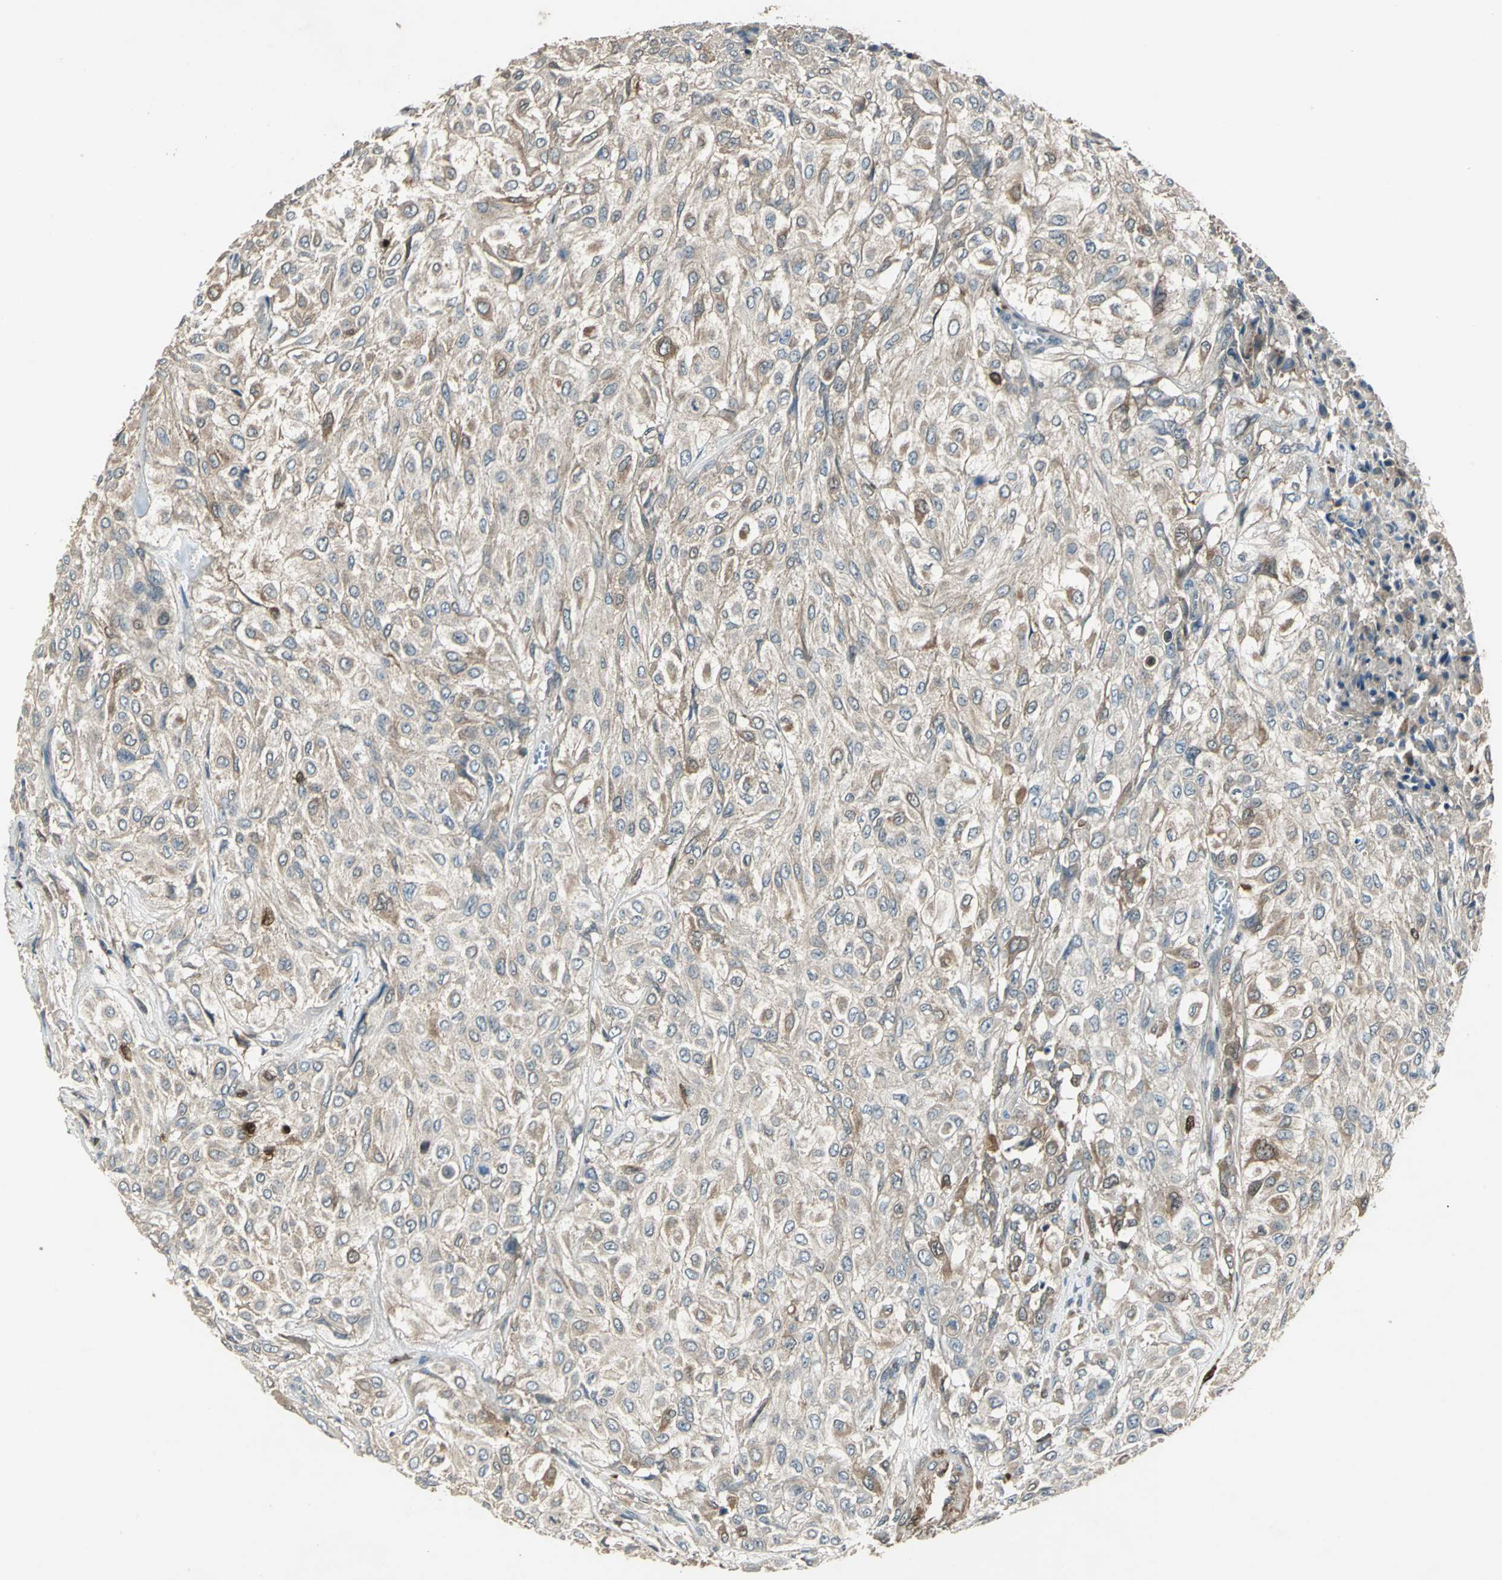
{"staining": {"intensity": "moderate", "quantity": ">75%", "location": "cytoplasmic/membranous"}, "tissue": "urothelial cancer", "cell_type": "Tumor cells", "image_type": "cancer", "snomed": [{"axis": "morphology", "description": "Urothelial carcinoma, High grade"}, {"axis": "topography", "description": "Urinary bladder"}], "caption": "The micrograph reveals staining of urothelial cancer, revealing moderate cytoplasmic/membranous protein expression (brown color) within tumor cells. Using DAB (3,3'-diaminobenzidine) (brown) and hematoxylin (blue) stains, captured at high magnification using brightfield microscopy.", "gene": "RRM2B", "patient": {"sex": "male", "age": 57}}